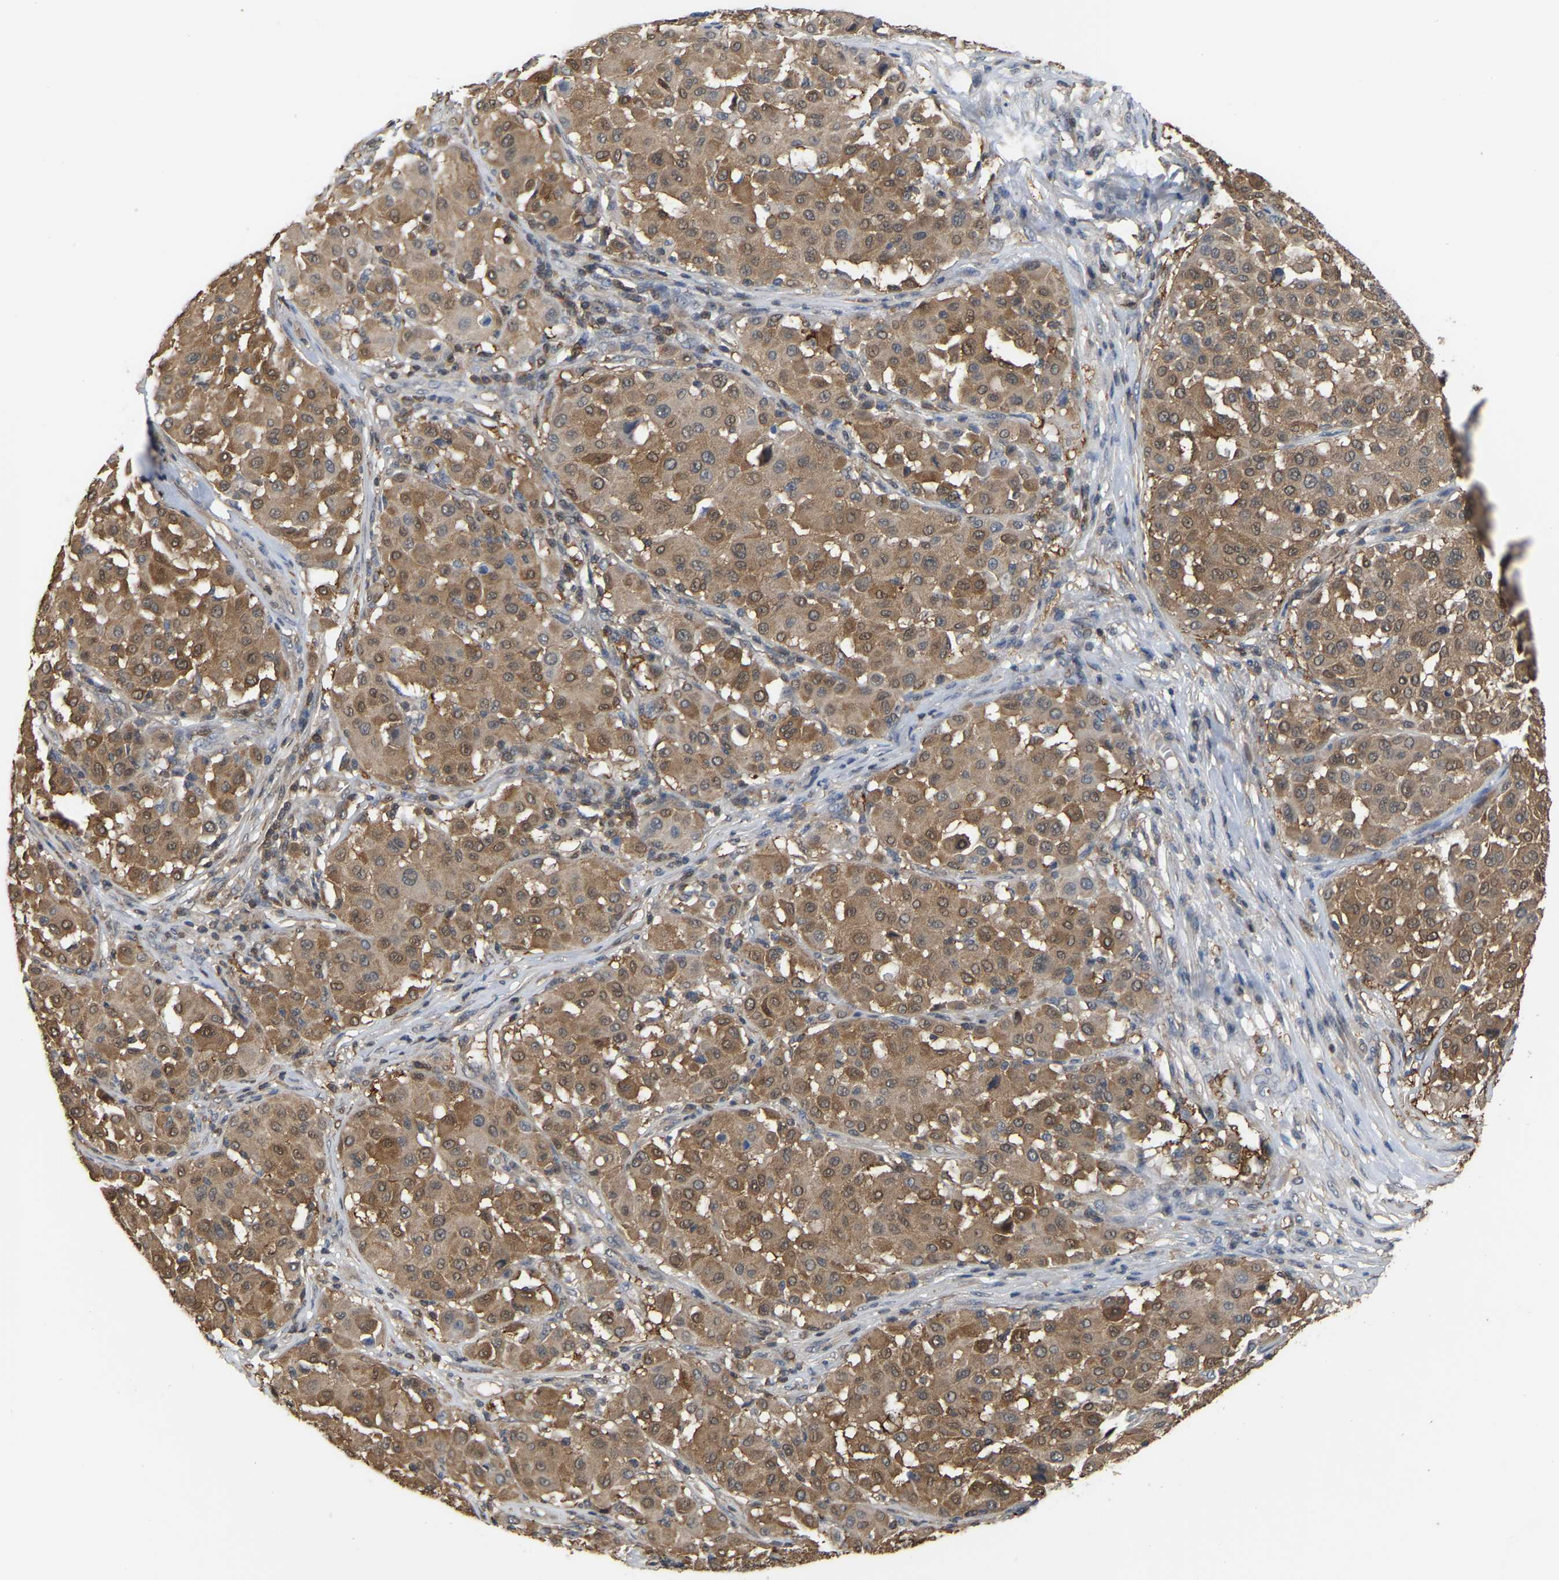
{"staining": {"intensity": "moderate", "quantity": ">75%", "location": "cytoplasmic/membranous"}, "tissue": "melanoma", "cell_type": "Tumor cells", "image_type": "cancer", "snomed": [{"axis": "morphology", "description": "Malignant melanoma, Metastatic site"}, {"axis": "topography", "description": "Soft tissue"}], "caption": "This image exhibits IHC staining of human malignant melanoma (metastatic site), with medium moderate cytoplasmic/membranous expression in about >75% of tumor cells.", "gene": "MTPN", "patient": {"sex": "male", "age": 41}}